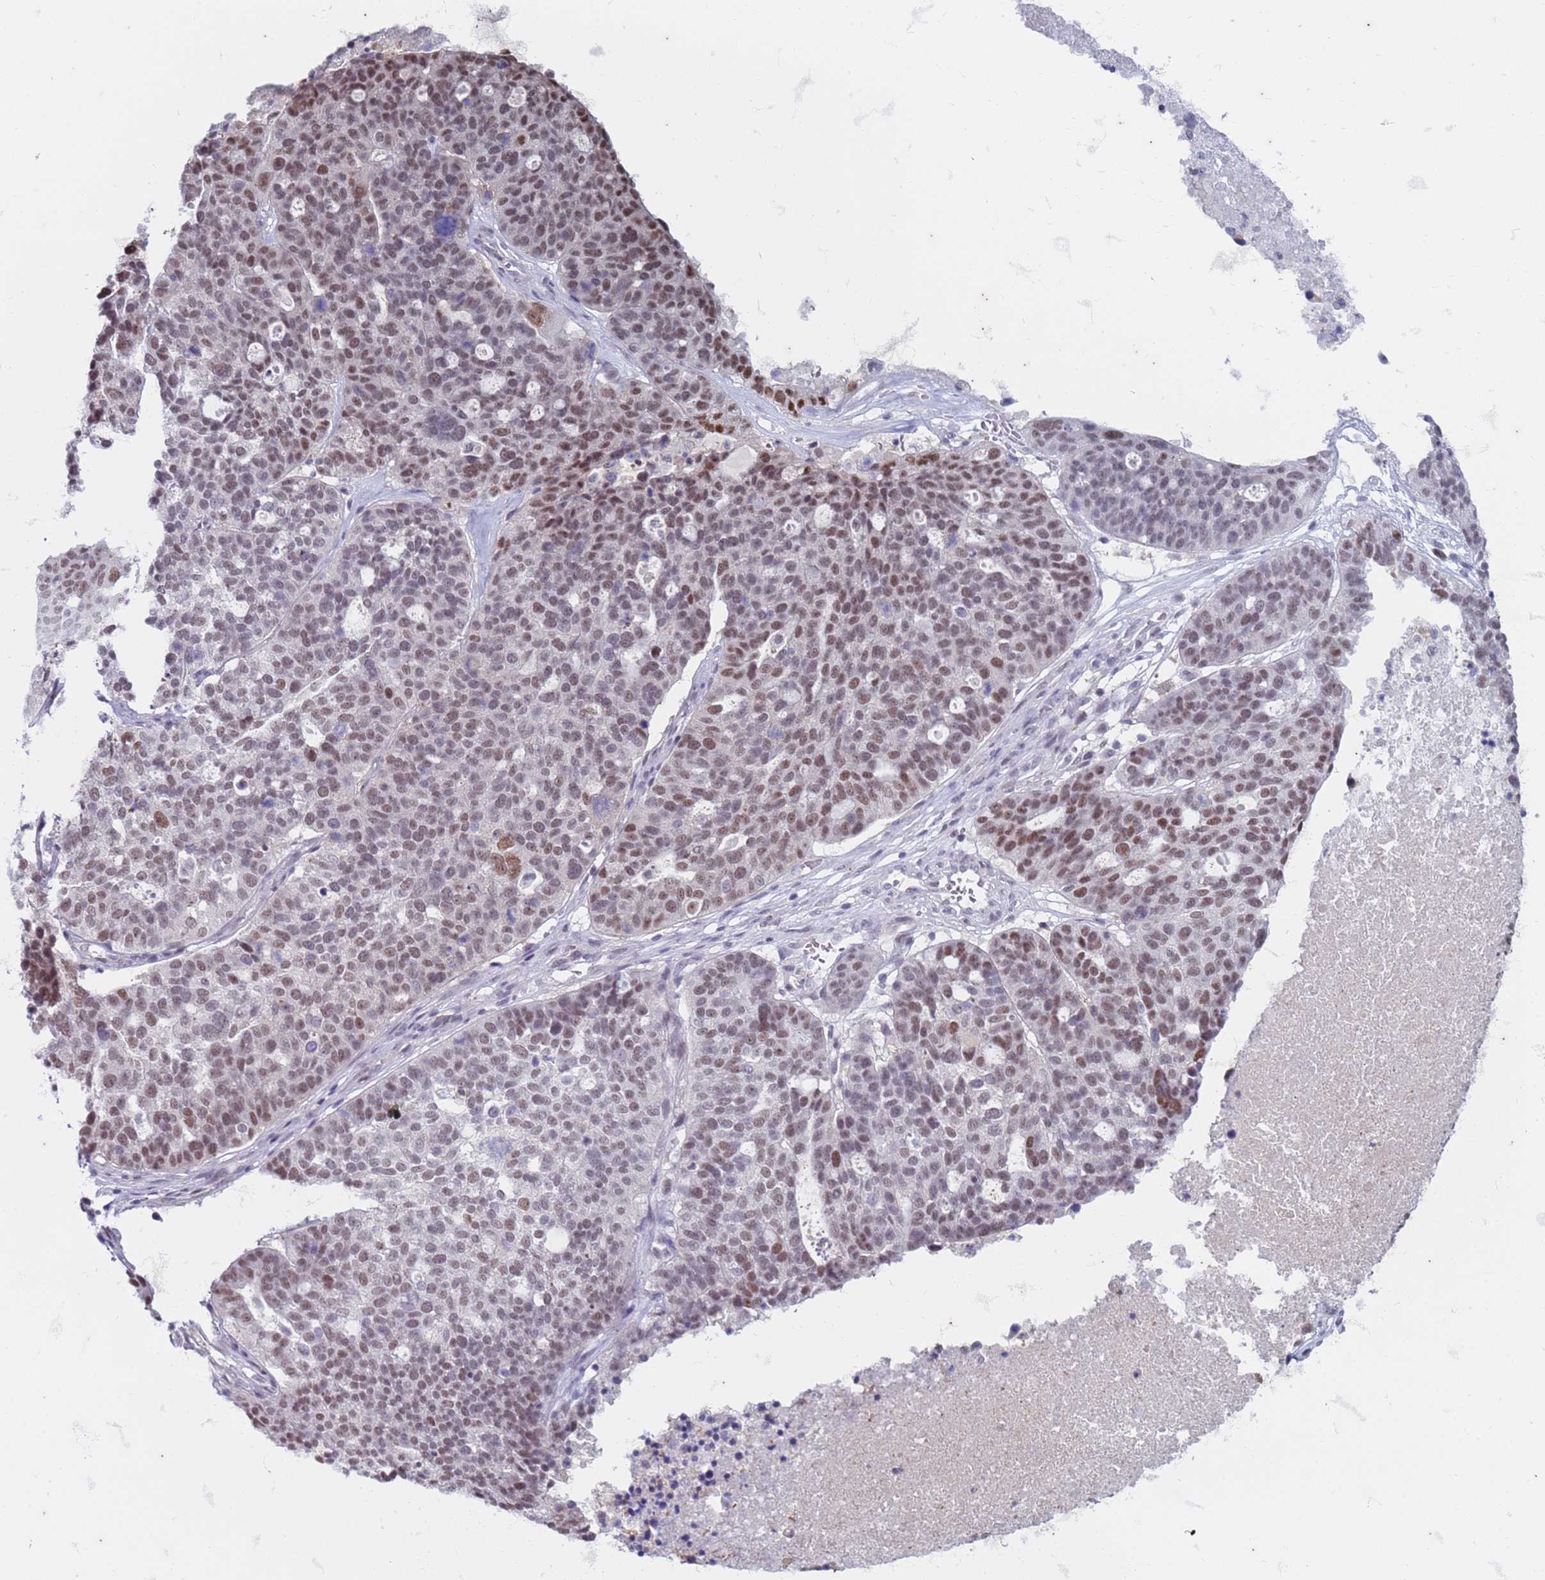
{"staining": {"intensity": "moderate", "quantity": ">75%", "location": "nuclear"}, "tissue": "ovarian cancer", "cell_type": "Tumor cells", "image_type": "cancer", "snomed": [{"axis": "morphology", "description": "Cystadenocarcinoma, serous, NOS"}, {"axis": "topography", "description": "Ovary"}], "caption": "Immunohistochemistry (IHC) image of human ovarian serous cystadenocarcinoma stained for a protein (brown), which exhibits medium levels of moderate nuclear positivity in approximately >75% of tumor cells.", "gene": "TRMT6", "patient": {"sex": "female", "age": 59}}